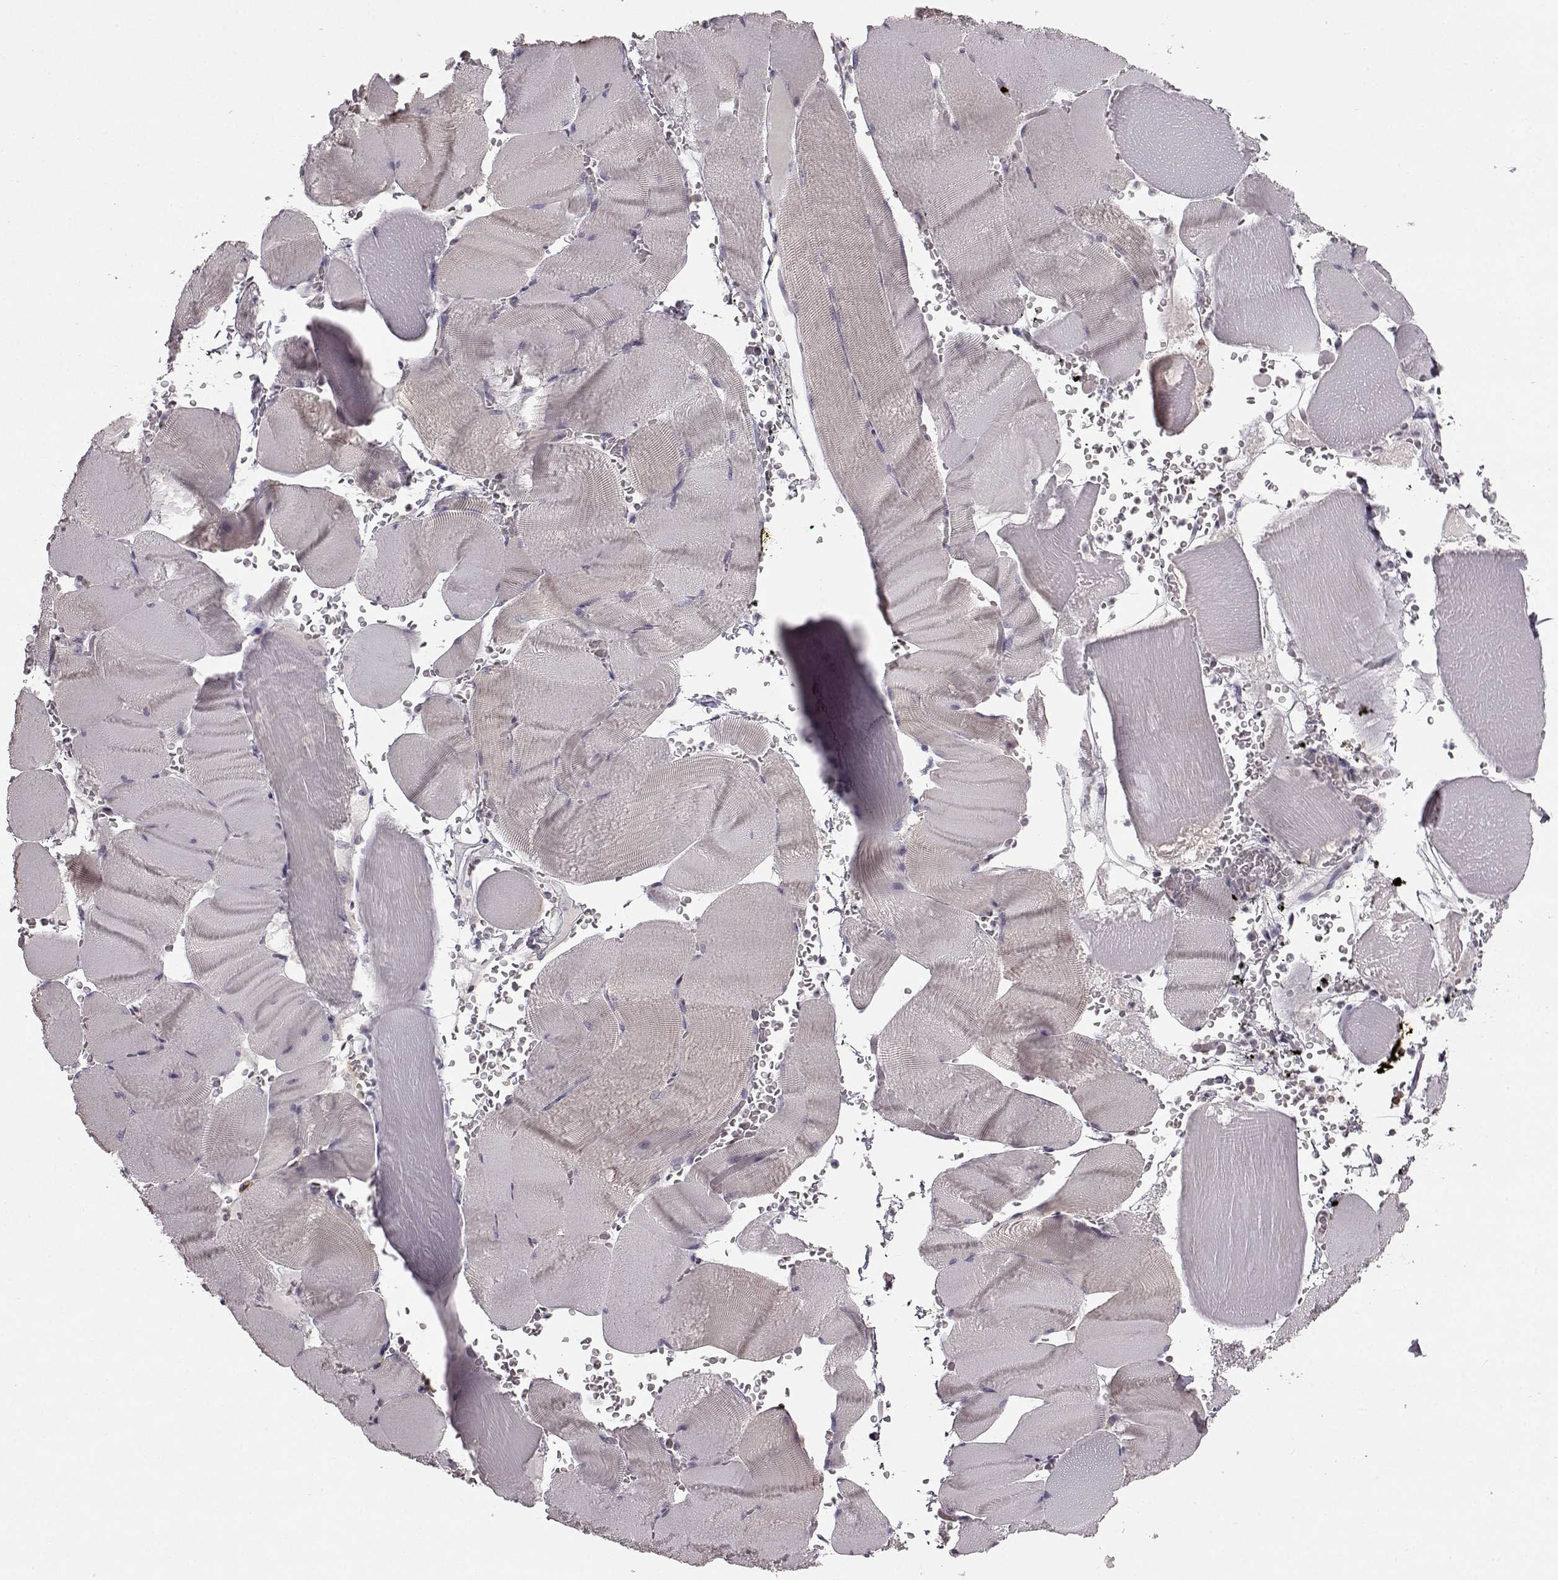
{"staining": {"intensity": "negative", "quantity": "none", "location": "none"}, "tissue": "skeletal muscle", "cell_type": "Myocytes", "image_type": "normal", "snomed": [{"axis": "morphology", "description": "Normal tissue, NOS"}, {"axis": "topography", "description": "Skeletal muscle"}], "caption": "This is an immunohistochemistry (IHC) image of normal human skeletal muscle. There is no positivity in myocytes.", "gene": "SPAG17", "patient": {"sex": "male", "age": 56}}